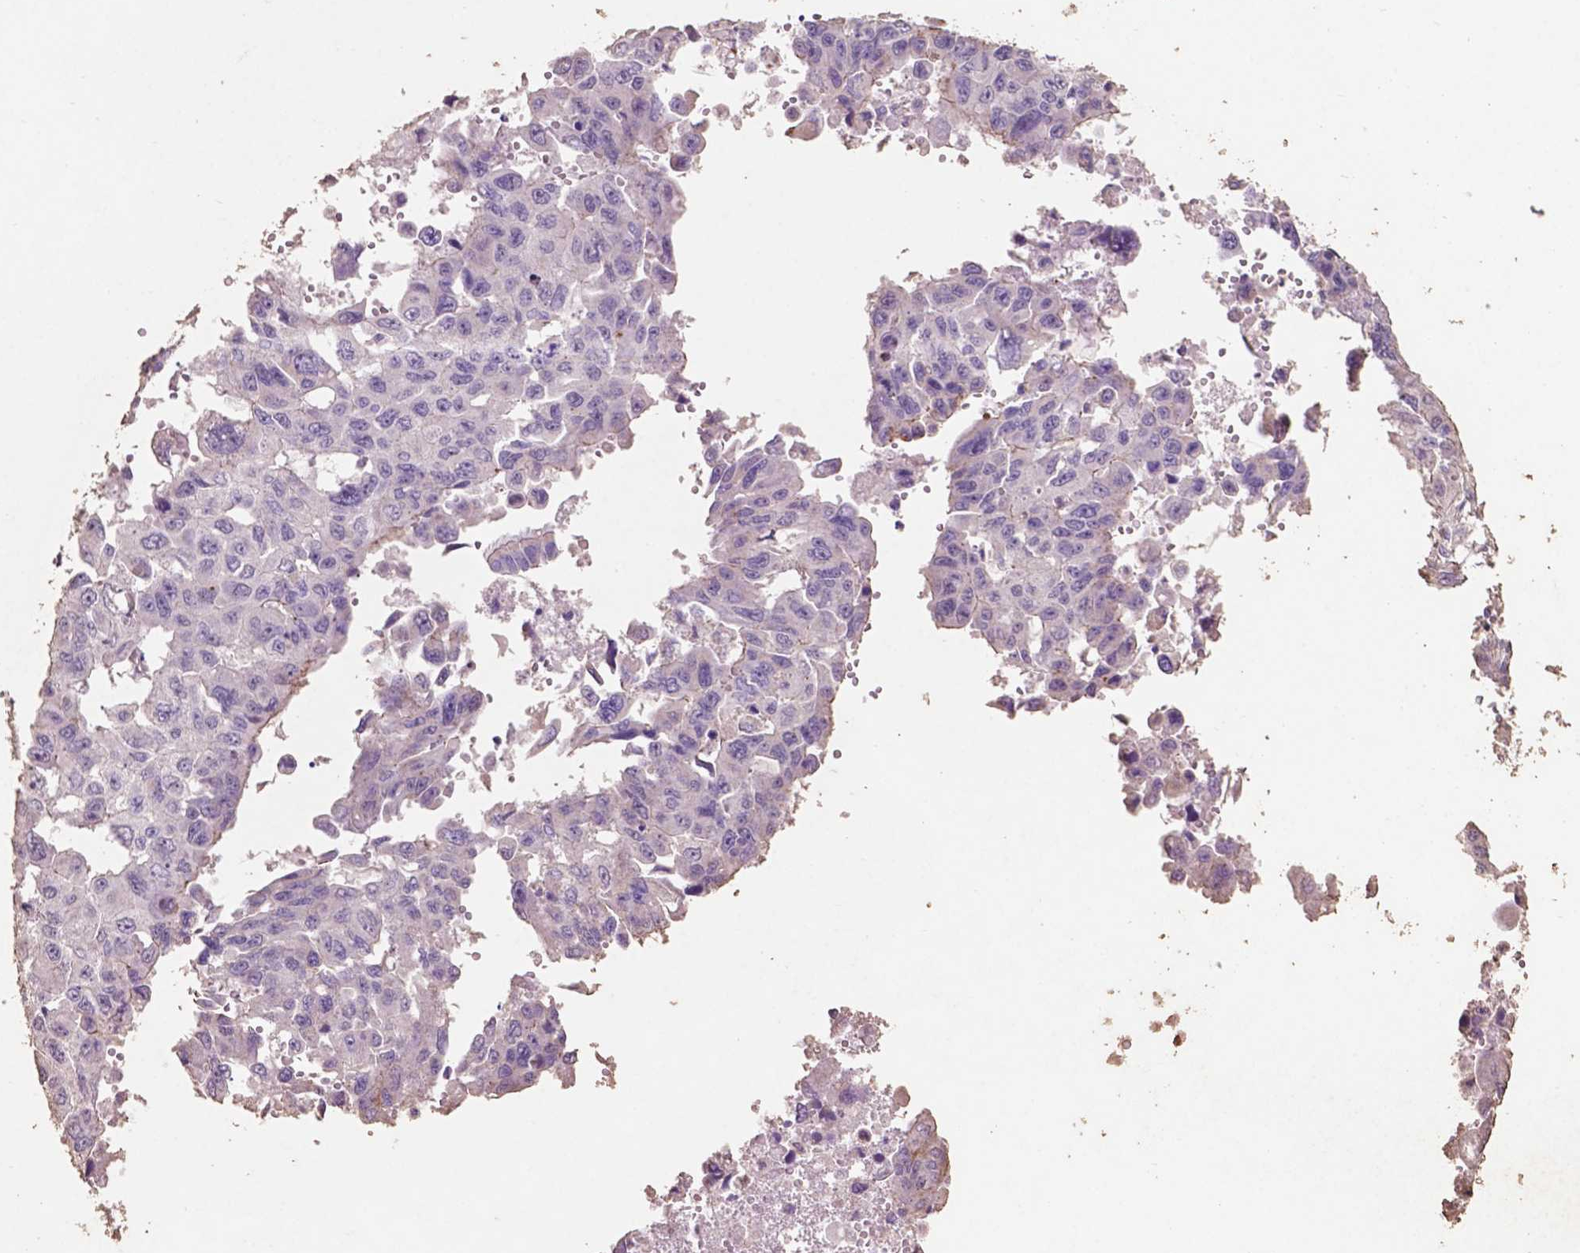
{"staining": {"intensity": "negative", "quantity": "none", "location": "none"}, "tissue": "lung cancer", "cell_type": "Tumor cells", "image_type": "cancer", "snomed": [{"axis": "morphology", "description": "Adenocarcinoma, NOS"}, {"axis": "topography", "description": "Lung"}], "caption": "Tumor cells show no significant positivity in lung adenocarcinoma.", "gene": "COMMD4", "patient": {"sex": "male", "age": 64}}